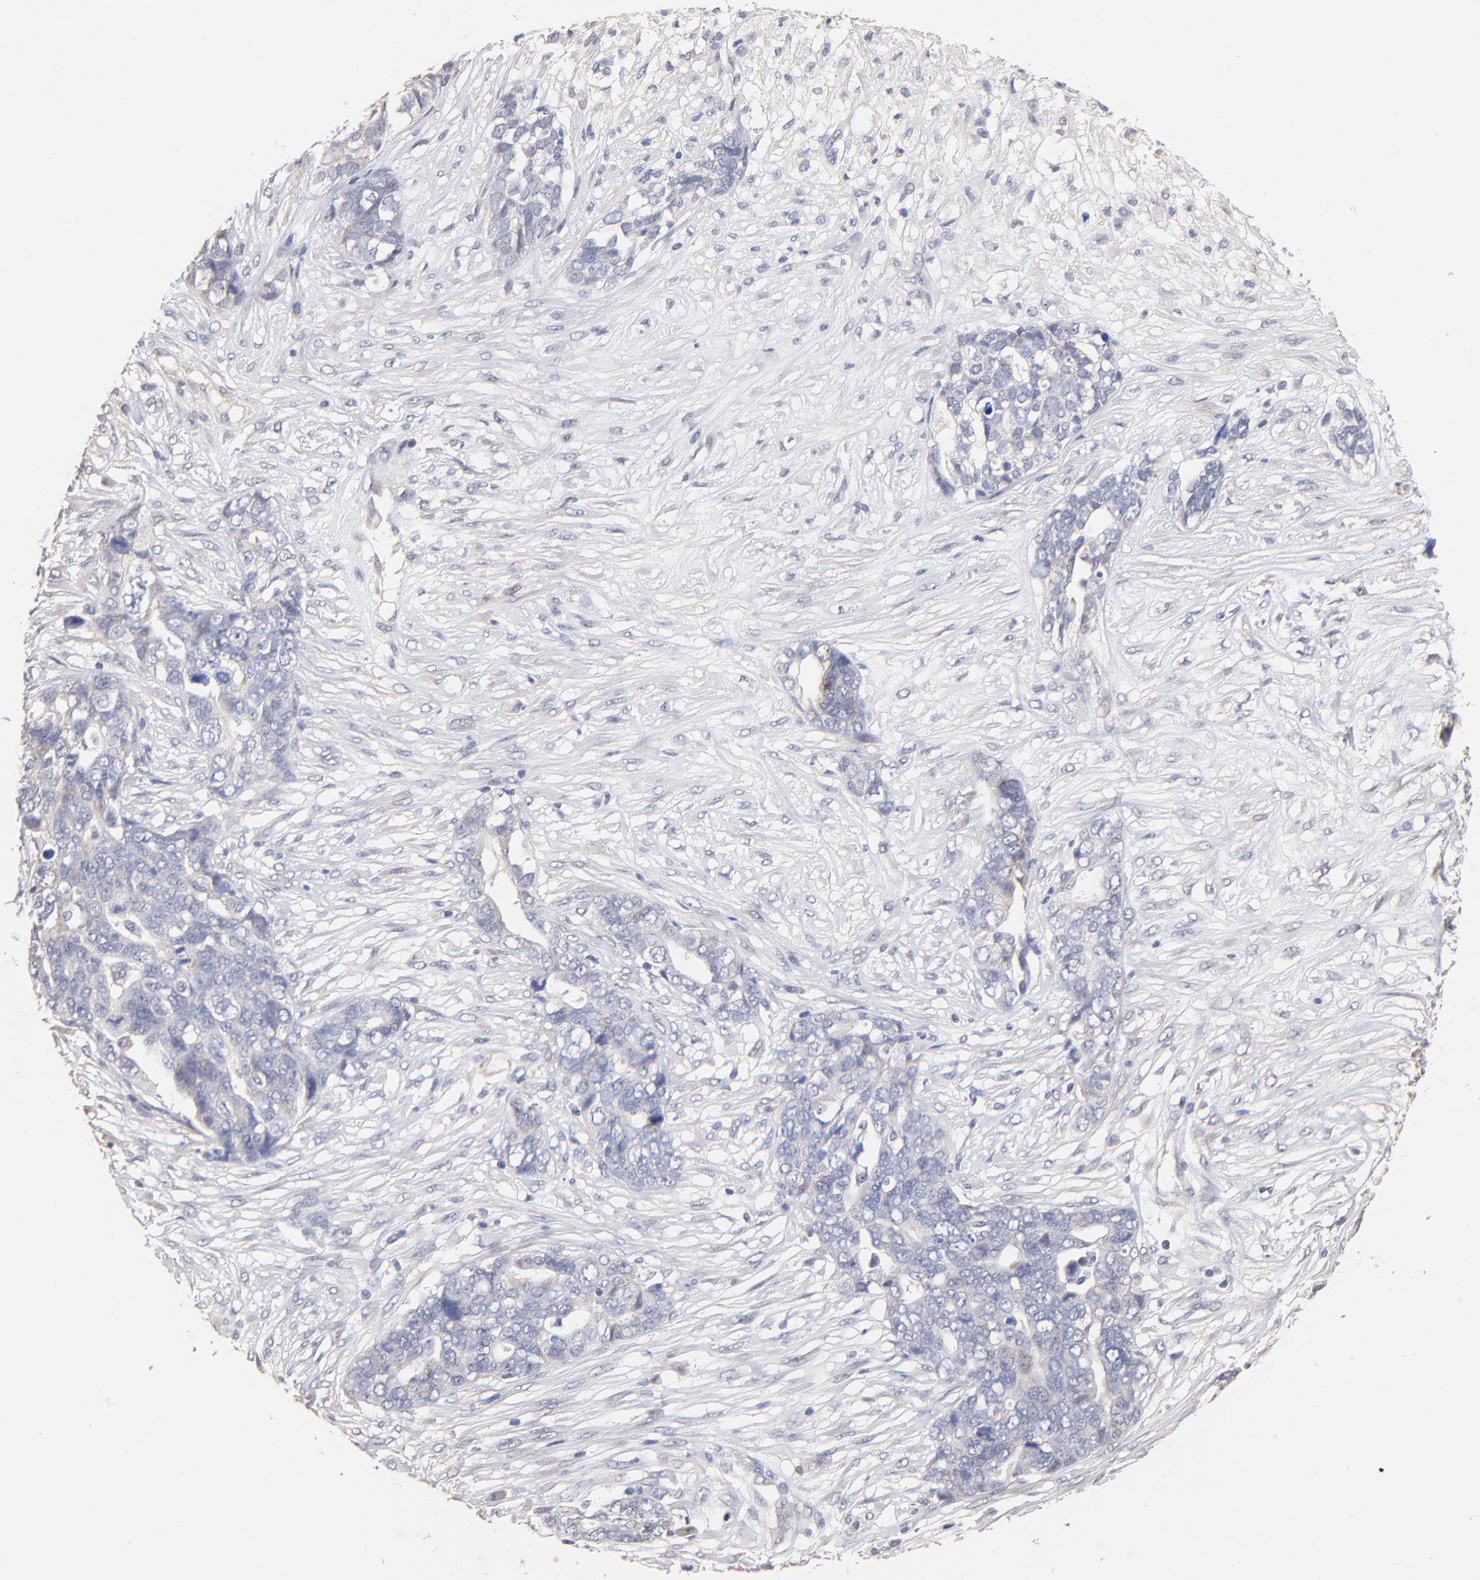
{"staining": {"intensity": "negative", "quantity": "none", "location": "none"}, "tissue": "ovarian cancer", "cell_type": "Tumor cells", "image_type": "cancer", "snomed": [{"axis": "morphology", "description": "Normal tissue, NOS"}, {"axis": "morphology", "description": "Cystadenocarcinoma, serous, NOS"}, {"axis": "topography", "description": "Fallopian tube"}, {"axis": "topography", "description": "Ovary"}], "caption": "High magnification brightfield microscopy of serous cystadenocarcinoma (ovarian) stained with DAB (brown) and counterstained with hematoxylin (blue): tumor cells show no significant staining.", "gene": "RIBC2", "patient": {"sex": "female", "age": 56}}